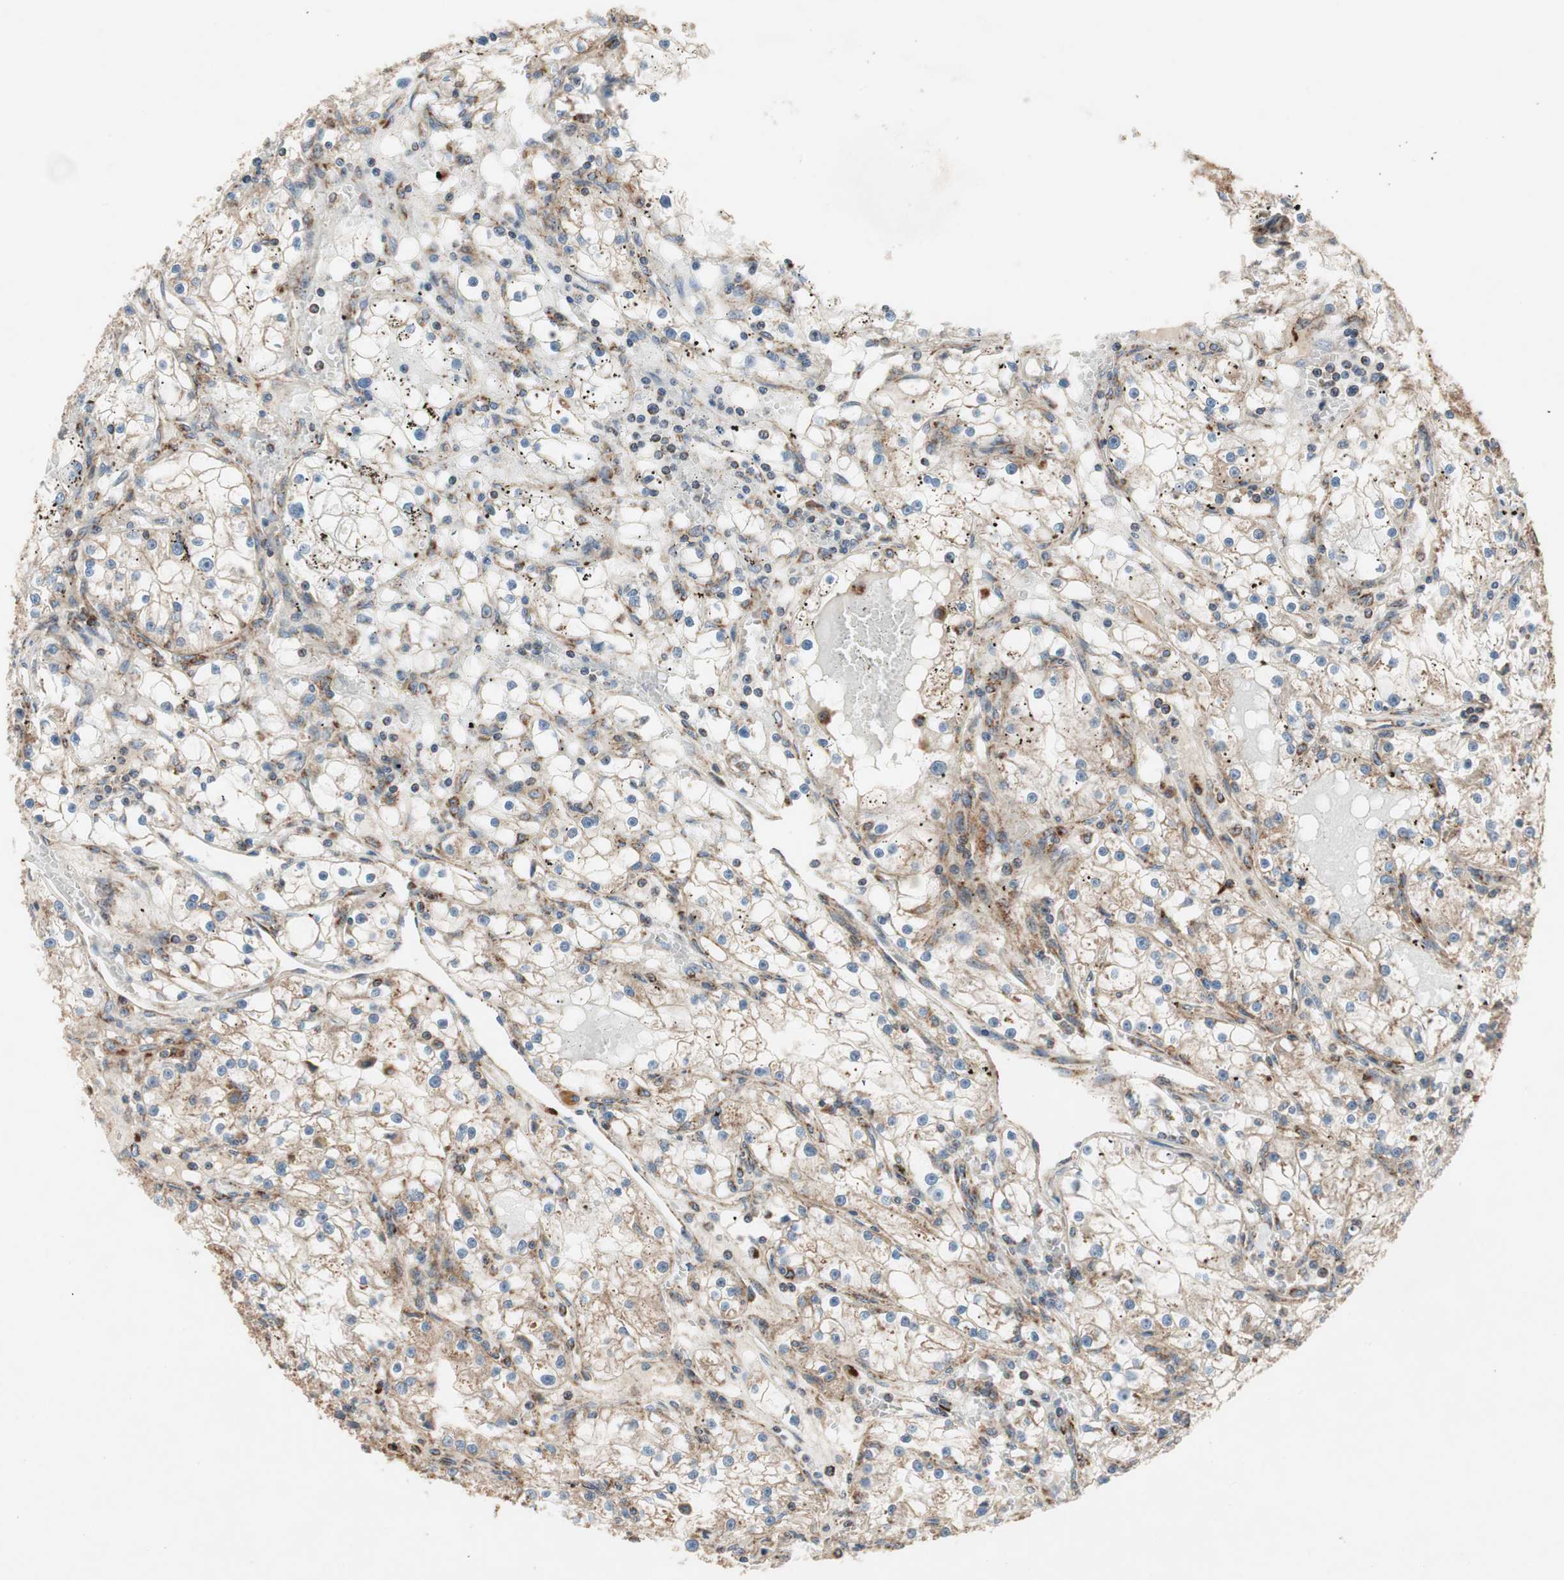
{"staining": {"intensity": "weak", "quantity": "25%-75%", "location": "cytoplasmic/membranous"}, "tissue": "renal cancer", "cell_type": "Tumor cells", "image_type": "cancer", "snomed": [{"axis": "morphology", "description": "Adenocarcinoma, NOS"}, {"axis": "topography", "description": "Kidney"}], "caption": "Protein positivity by immunohistochemistry (IHC) reveals weak cytoplasmic/membranous positivity in approximately 25%-75% of tumor cells in adenocarcinoma (renal).", "gene": "AKAP1", "patient": {"sex": "male", "age": 56}}